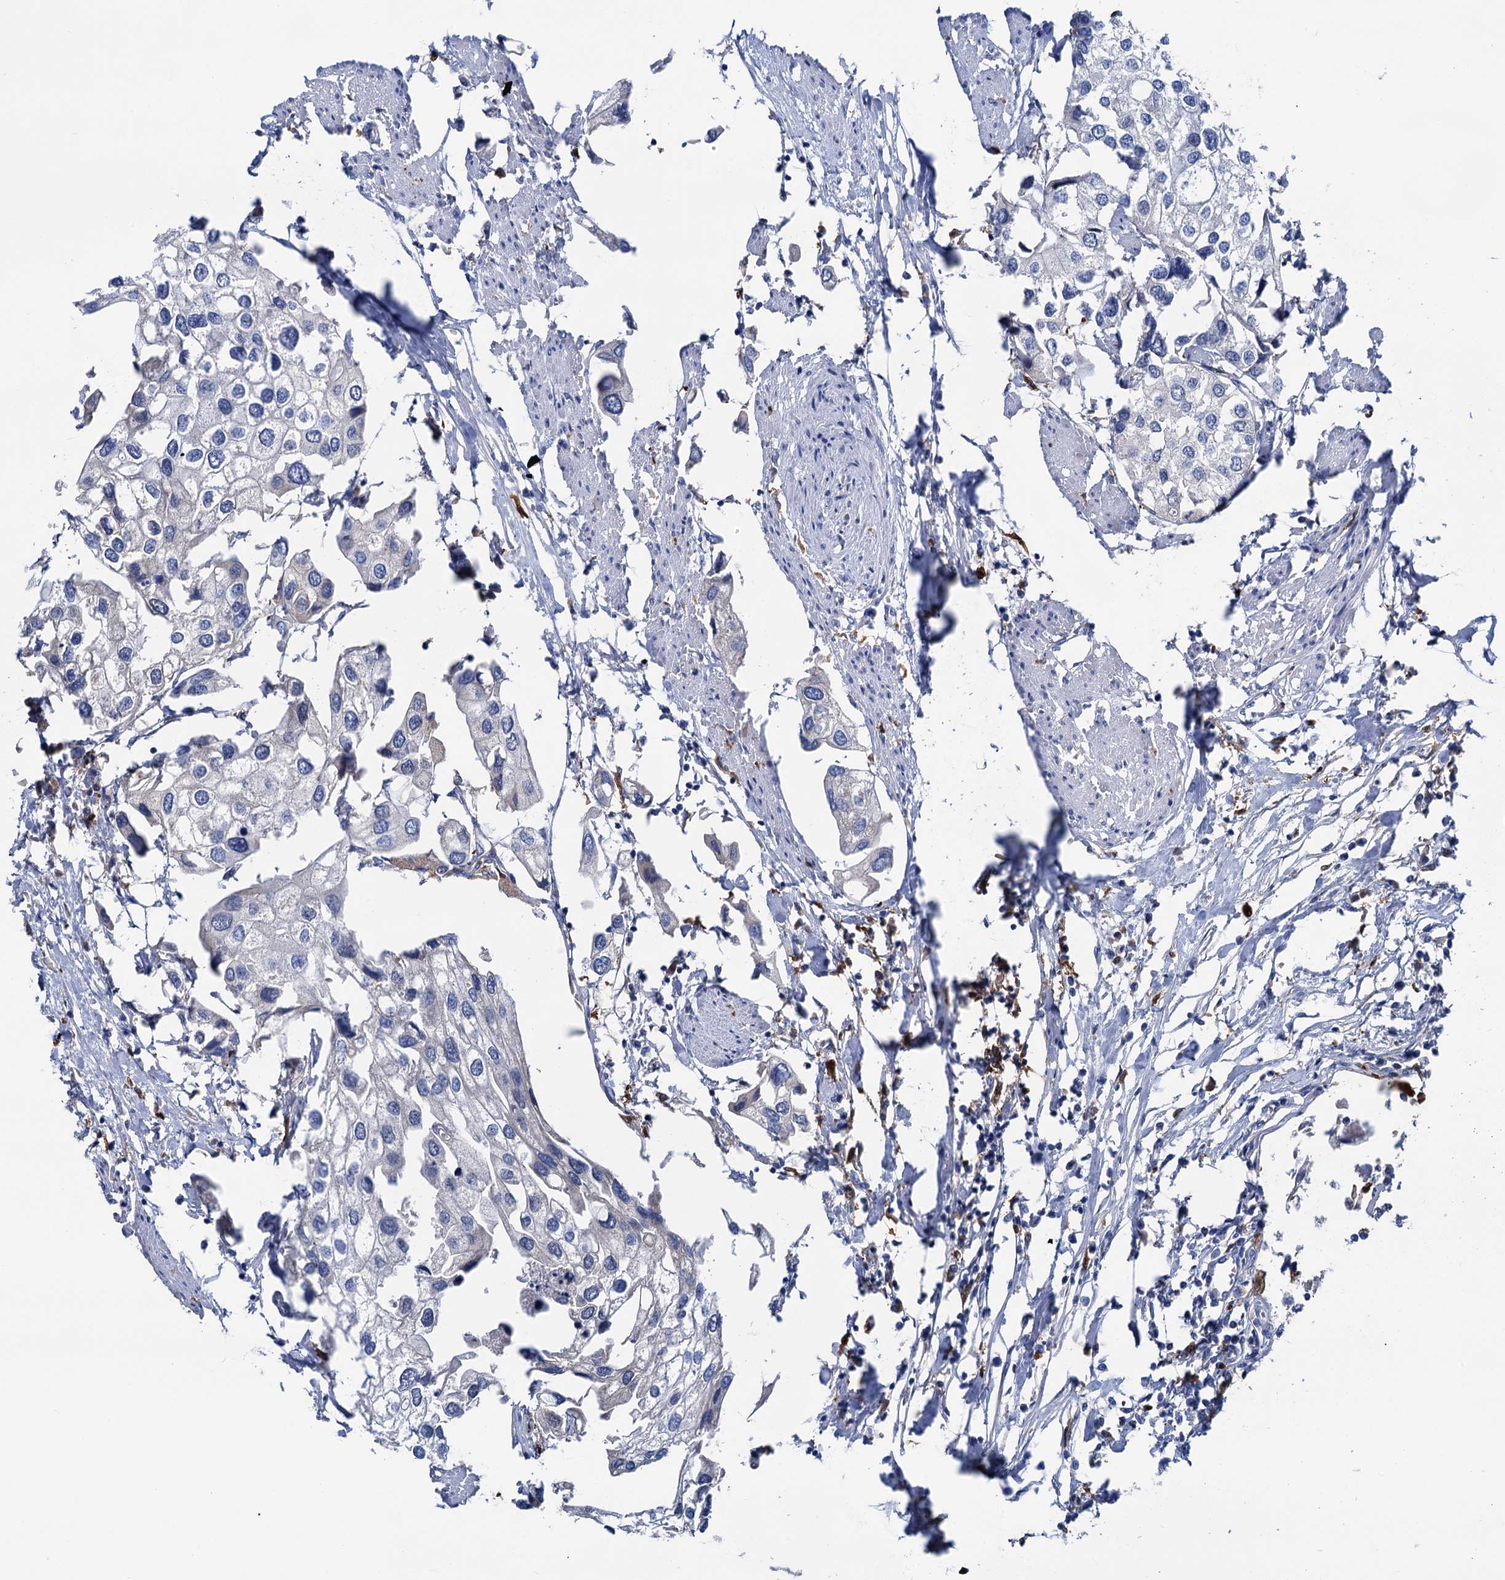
{"staining": {"intensity": "negative", "quantity": "none", "location": "none"}, "tissue": "urothelial cancer", "cell_type": "Tumor cells", "image_type": "cancer", "snomed": [{"axis": "morphology", "description": "Urothelial carcinoma, High grade"}, {"axis": "topography", "description": "Urinary bladder"}], "caption": "Human urothelial cancer stained for a protein using immunohistochemistry (IHC) exhibits no expression in tumor cells.", "gene": "ZNRD2", "patient": {"sex": "male", "age": 64}}